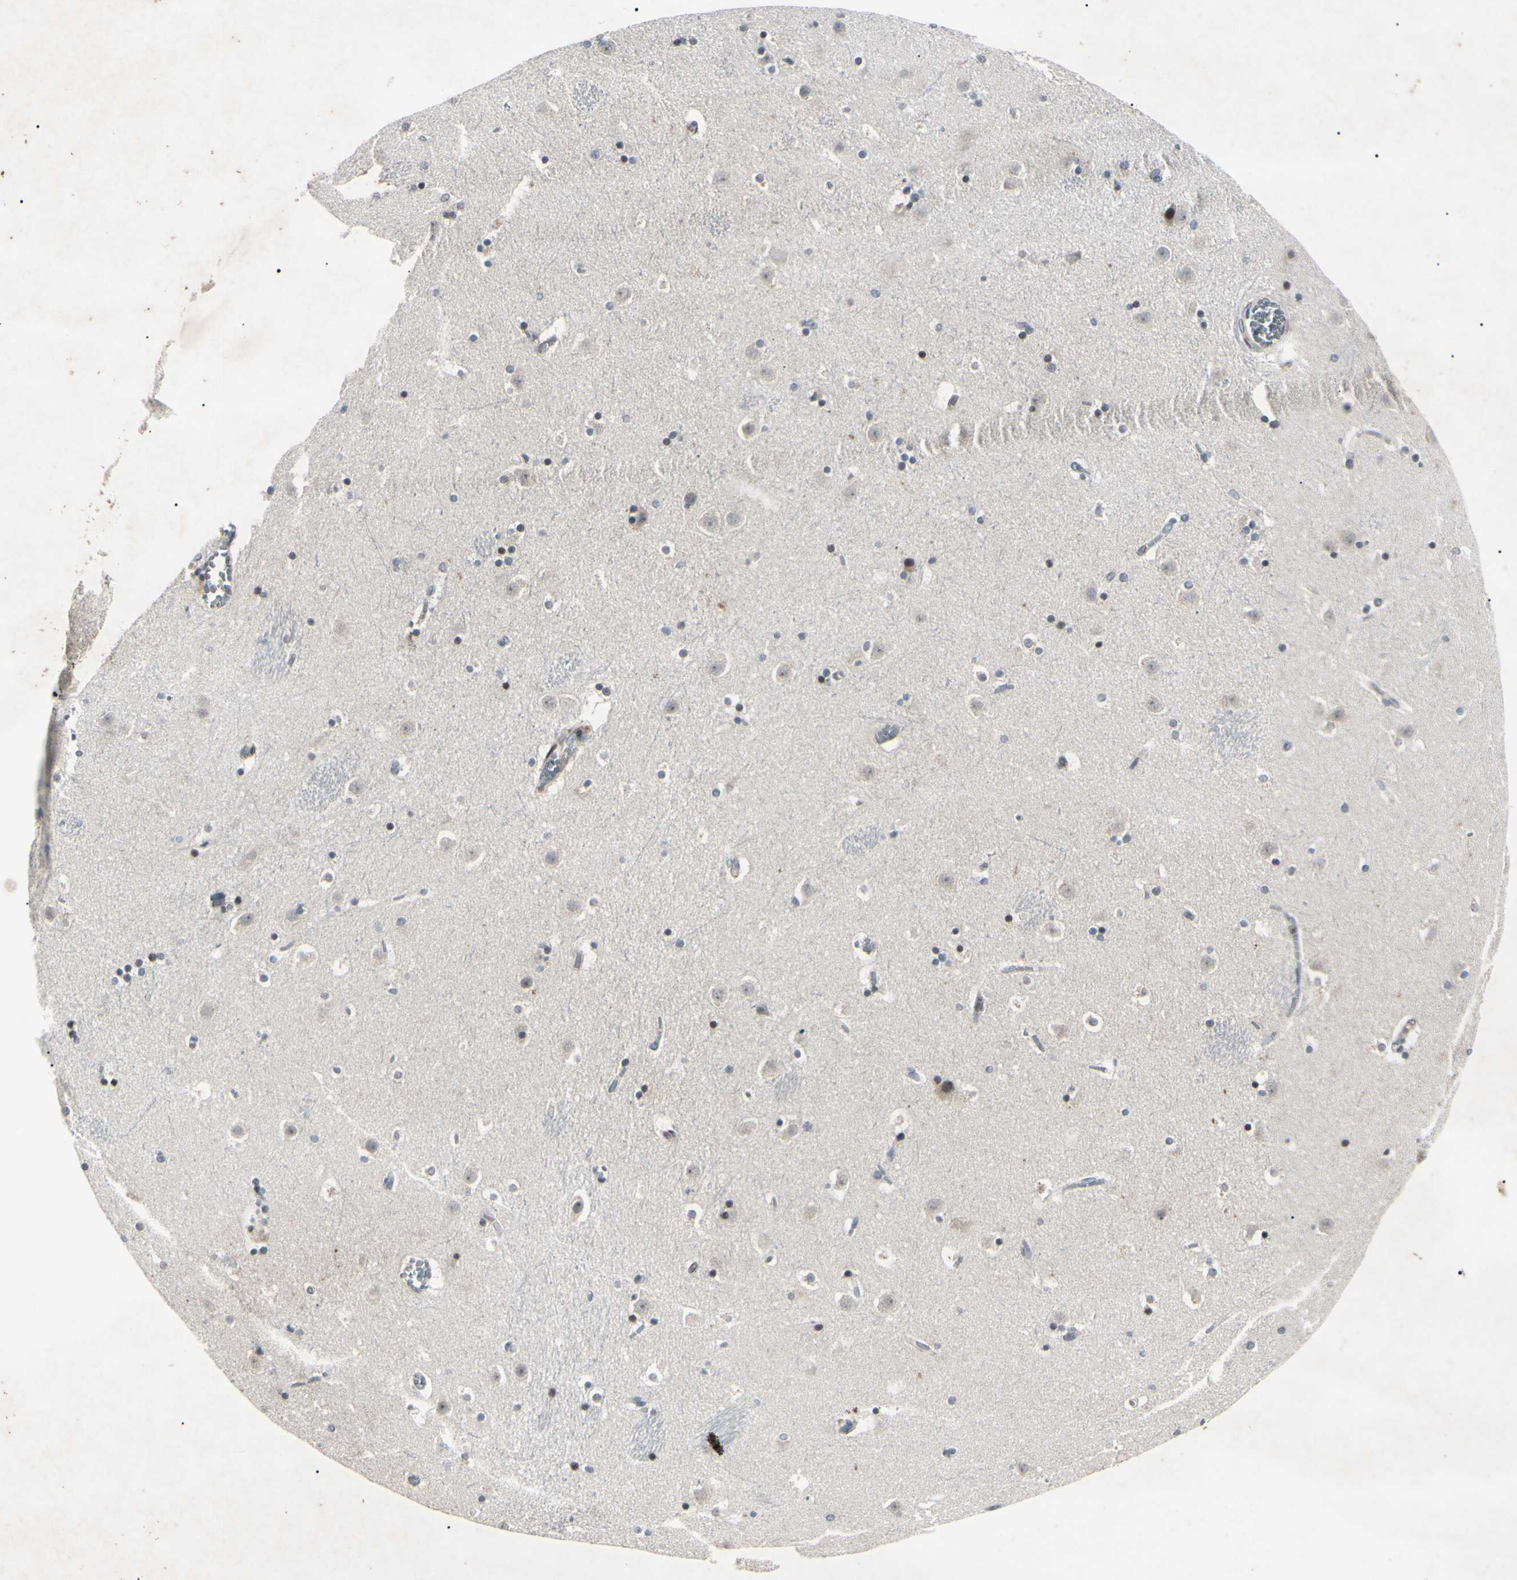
{"staining": {"intensity": "moderate", "quantity": "<25%", "location": "nuclear"}, "tissue": "caudate", "cell_type": "Glial cells", "image_type": "normal", "snomed": [{"axis": "morphology", "description": "Normal tissue, NOS"}, {"axis": "topography", "description": "Lateral ventricle wall"}], "caption": "Caudate stained with DAB (3,3'-diaminobenzidine) immunohistochemistry shows low levels of moderate nuclear staining in about <25% of glial cells.", "gene": "AEBP1", "patient": {"sex": "male", "age": 45}}